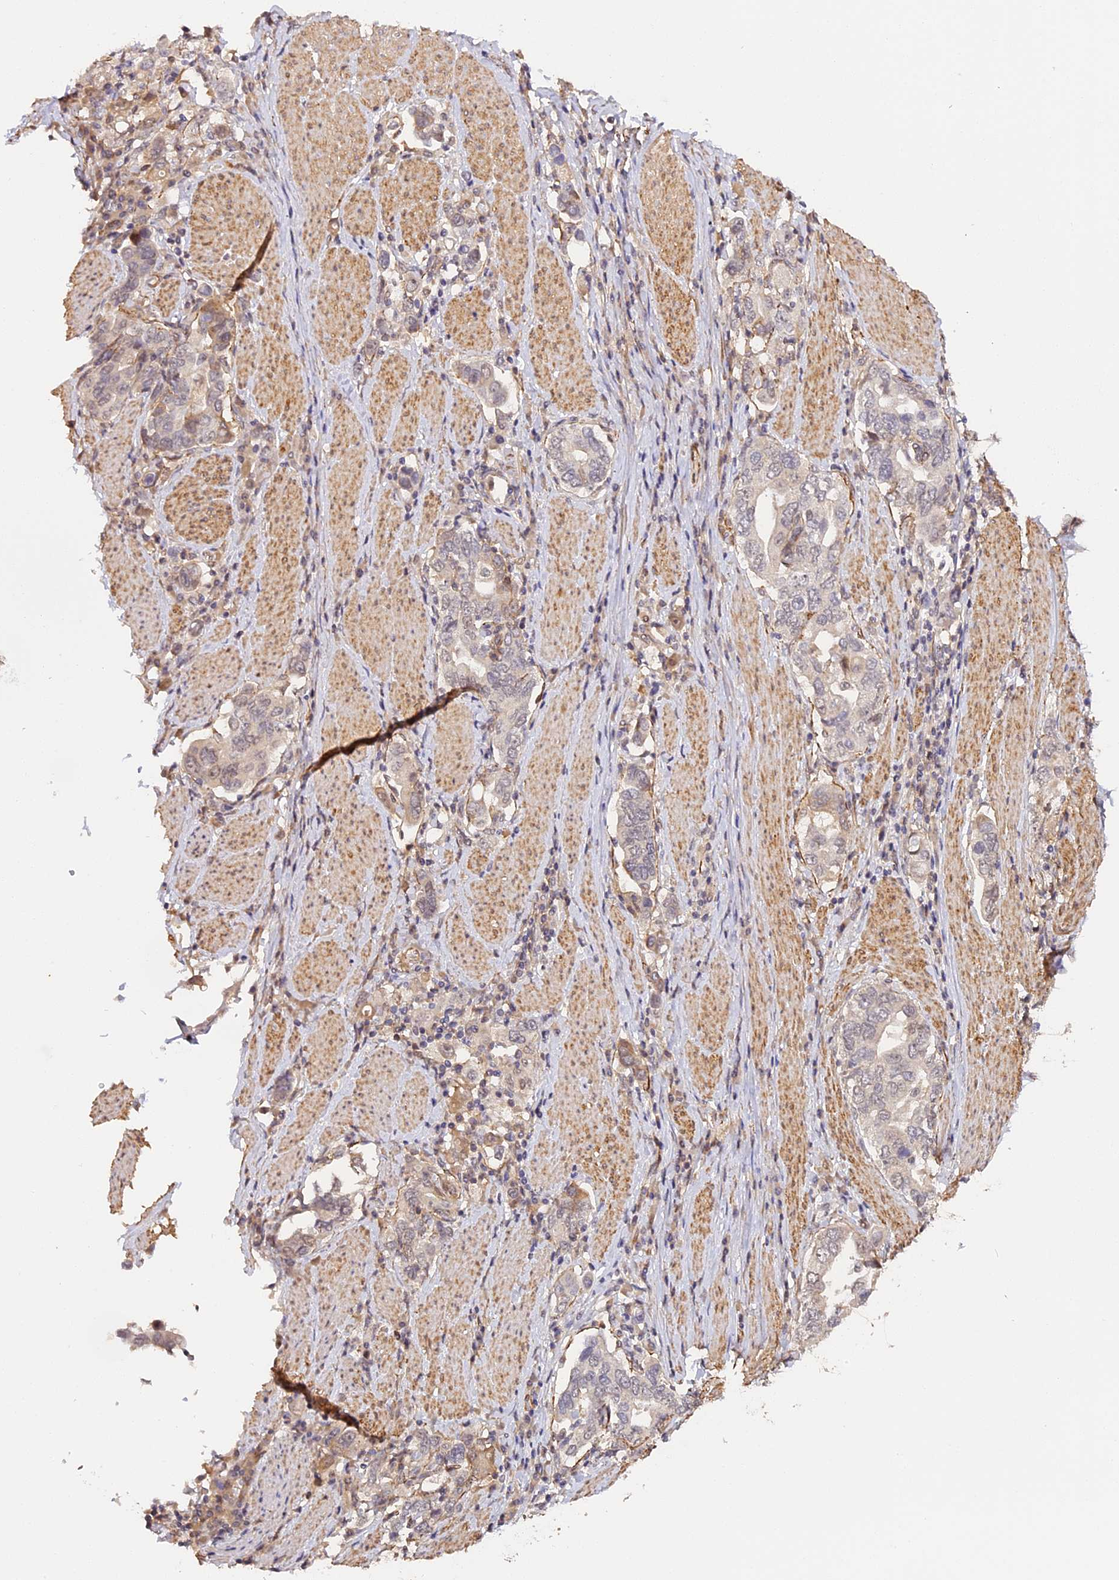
{"staining": {"intensity": "negative", "quantity": "none", "location": "none"}, "tissue": "stomach cancer", "cell_type": "Tumor cells", "image_type": "cancer", "snomed": [{"axis": "morphology", "description": "Adenocarcinoma, NOS"}, {"axis": "topography", "description": "Stomach, upper"}, {"axis": "topography", "description": "Stomach"}], "caption": "This is a image of immunohistochemistry staining of stomach cancer (adenocarcinoma), which shows no staining in tumor cells.", "gene": "IMPACT", "patient": {"sex": "male", "age": 62}}